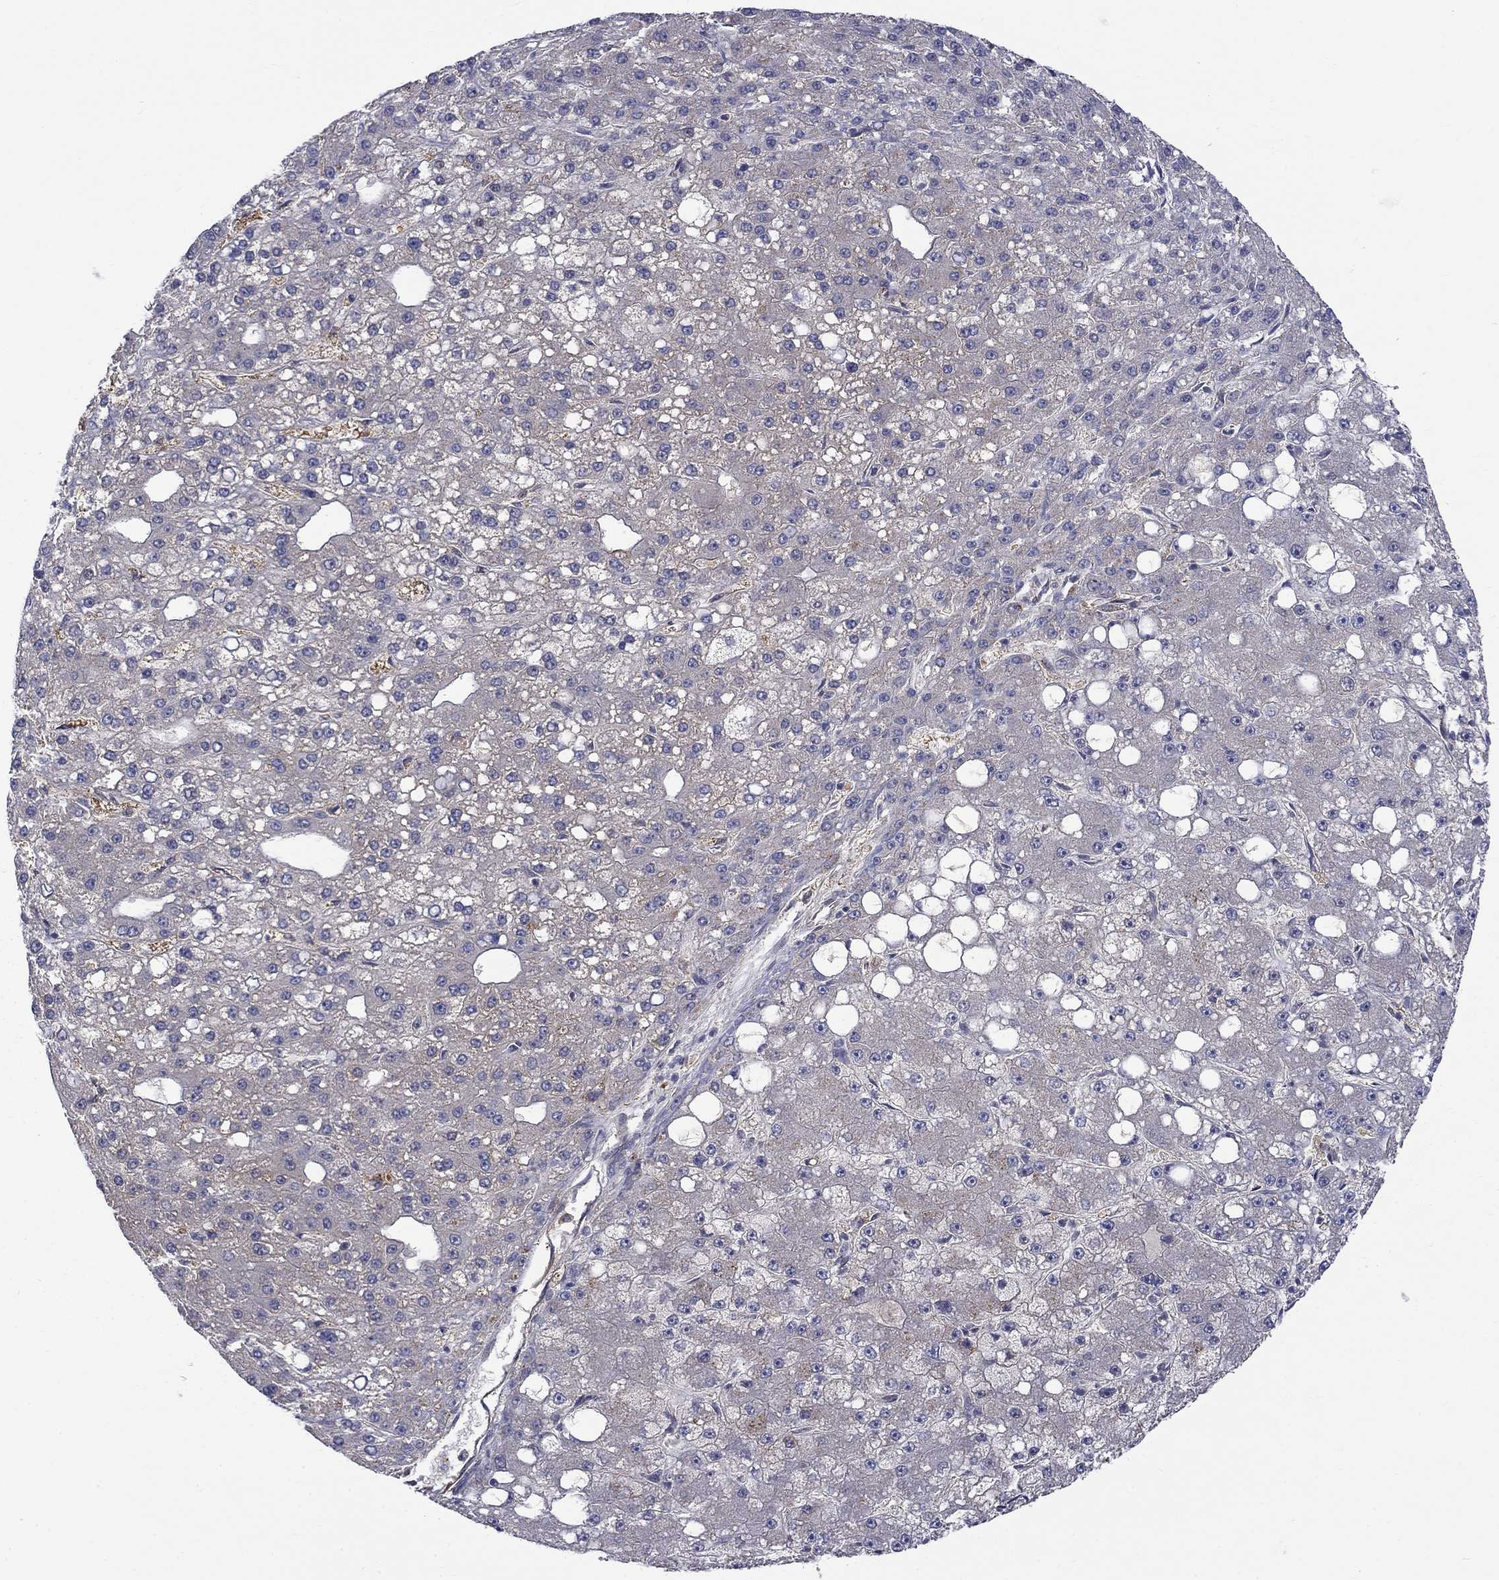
{"staining": {"intensity": "weak", "quantity": "<25%", "location": "cytoplasmic/membranous"}, "tissue": "liver cancer", "cell_type": "Tumor cells", "image_type": "cancer", "snomed": [{"axis": "morphology", "description": "Carcinoma, Hepatocellular, NOS"}, {"axis": "topography", "description": "Liver"}], "caption": "An immunohistochemistry micrograph of liver cancer is shown. There is no staining in tumor cells of liver cancer.", "gene": "PCBP3", "patient": {"sex": "male", "age": 67}}